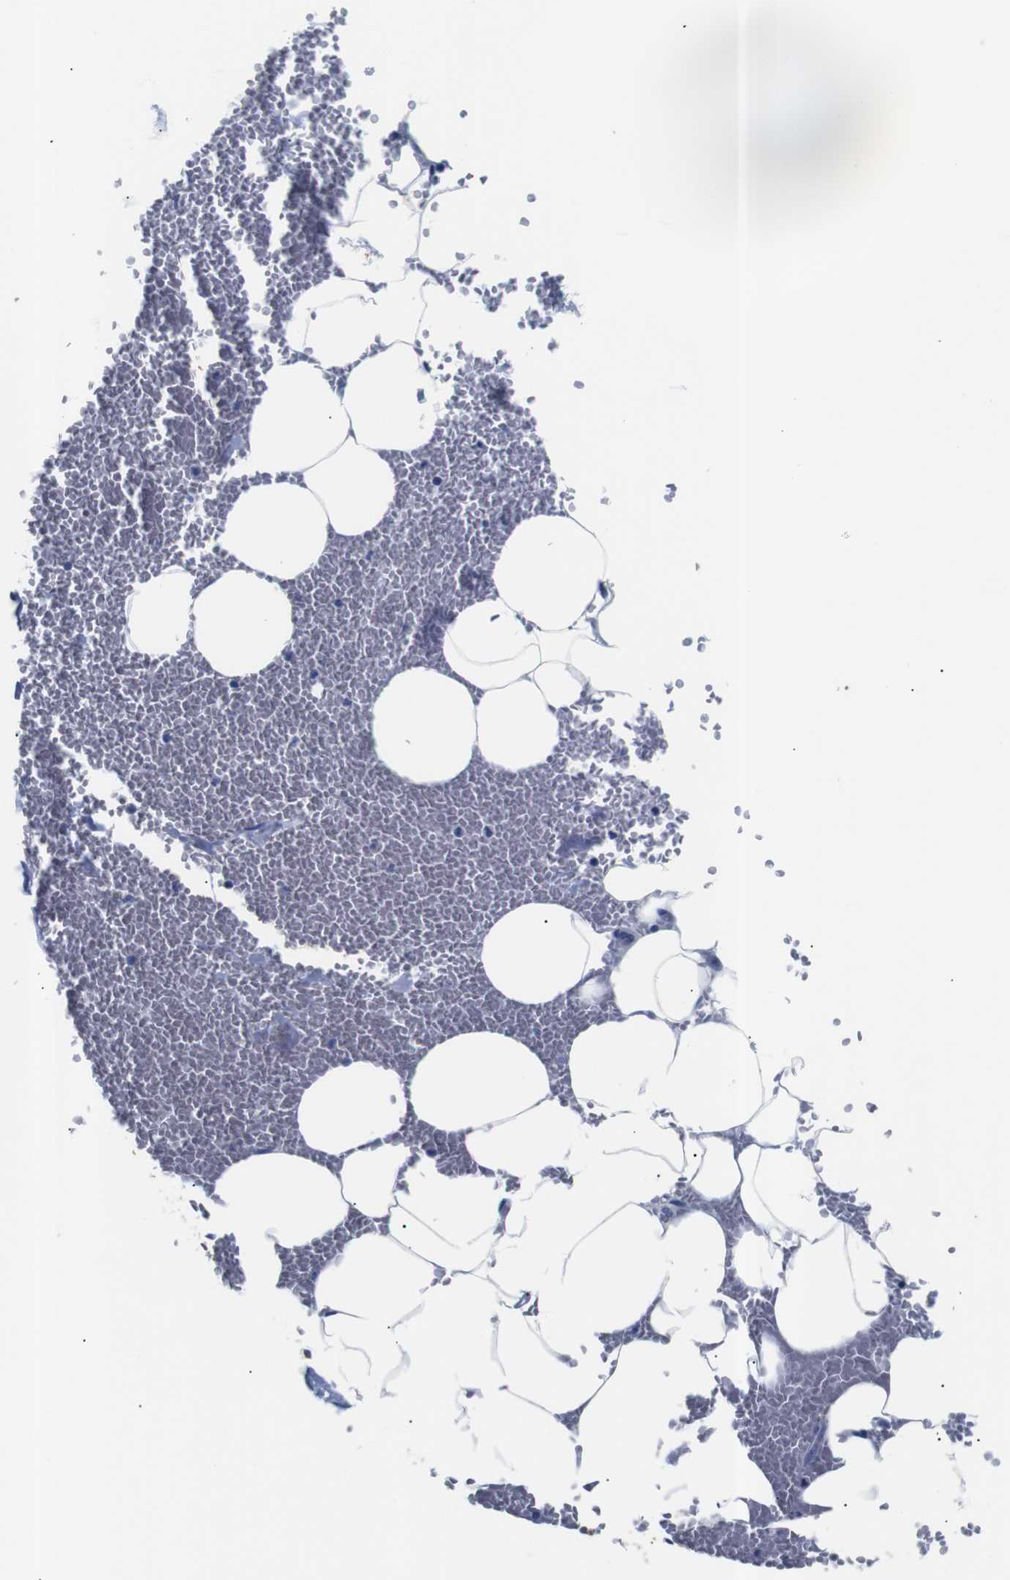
{"staining": {"intensity": "negative", "quantity": "none", "location": "none"}, "tissue": "adipose tissue", "cell_type": "Adipocytes", "image_type": "normal", "snomed": [{"axis": "morphology", "description": "Normal tissue, NOS"}, {"axis": "topography", "description": "Adipose tissue"}, {"axis": "topography", "description": "Peripheral nerve tissue"}], "caption": "IHC histopathology image of unremarkable human adipose tissue stained for a protein (brown), which displays no expression in adipocytes.", "gene": "GAP43", "patient": {"sex": "male", "age": 52}}